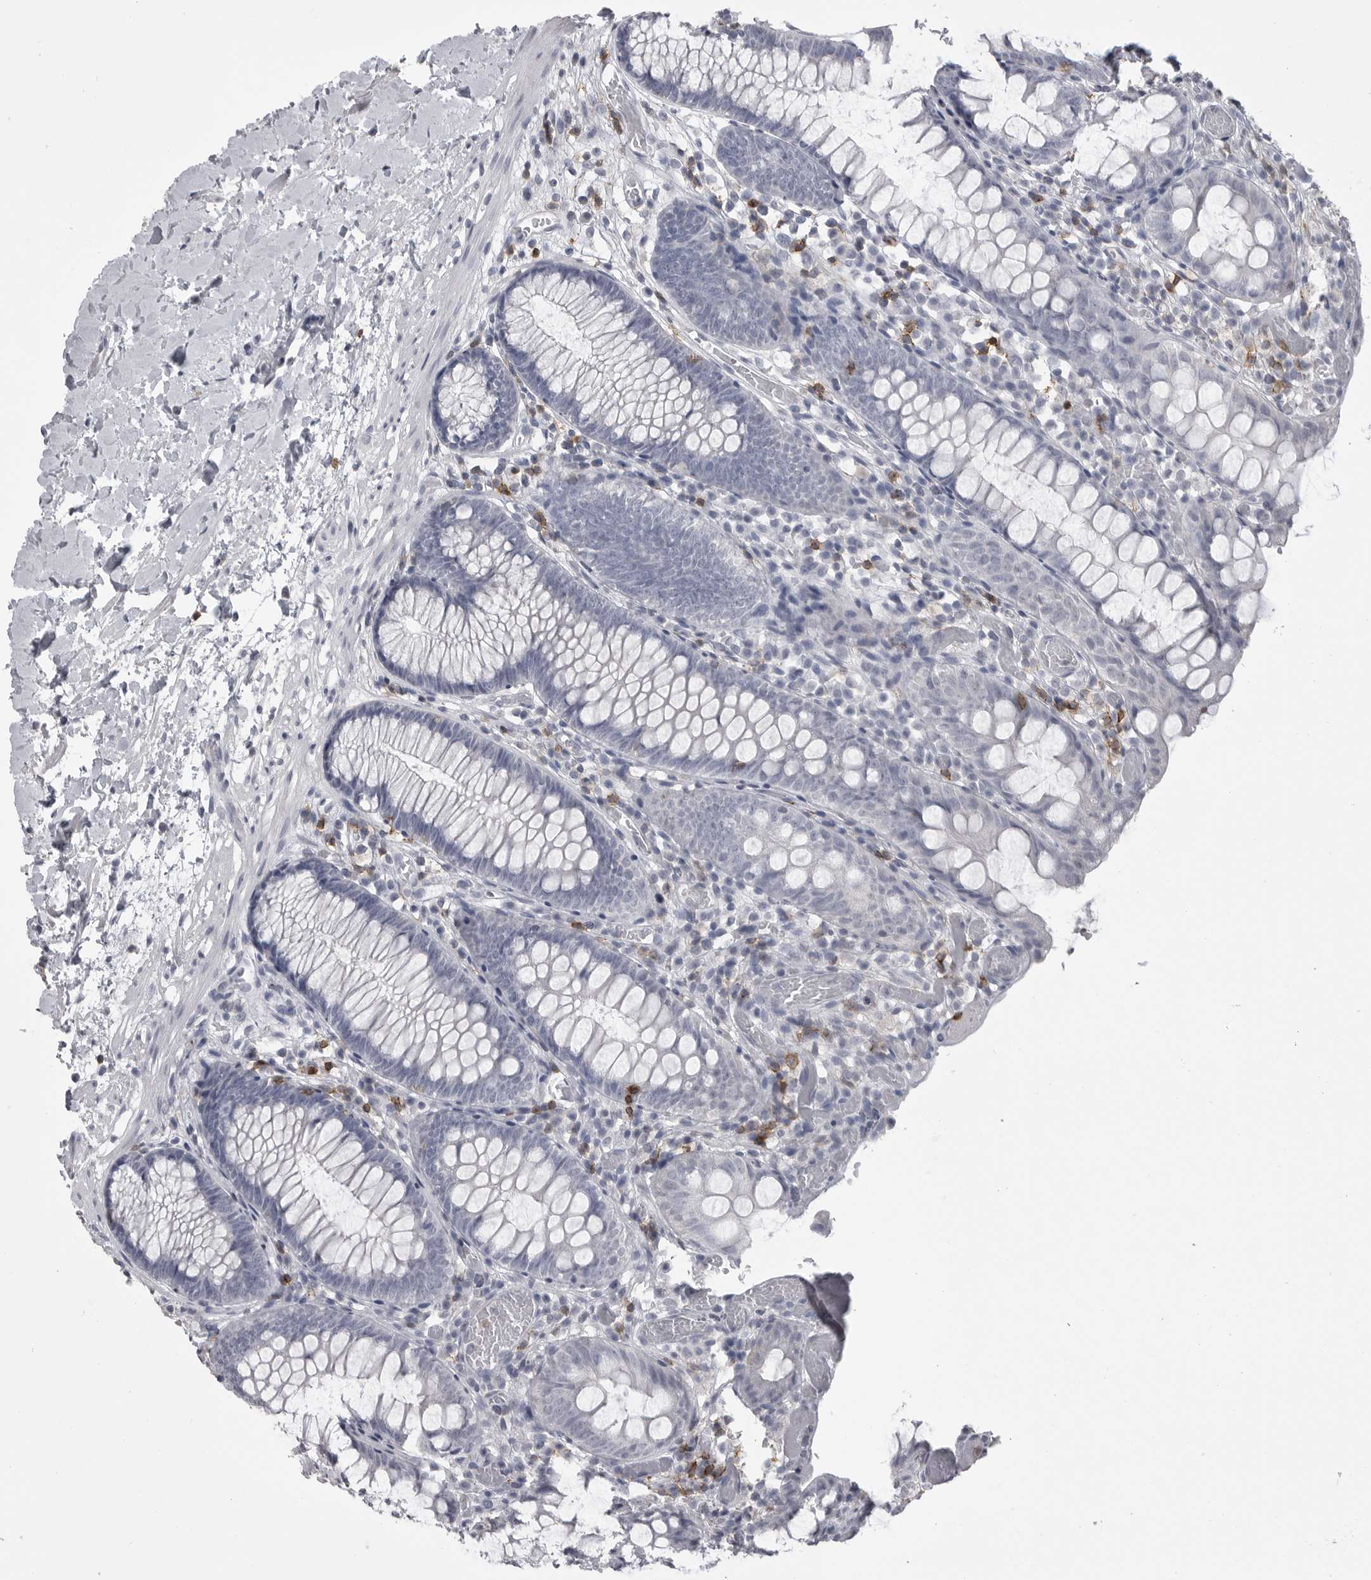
{"staining": {"intensity": "negative", "quantity": "none", "location": "none"}, "tissue": "colon", "cell_type": "Endothelial cells", "image_type": "normal", "snomed": [{"axis": "morphology", "description": "Normal tissue, NOS"}, {"axis": "topography", "description": "Colon"}], "caption": "Image shows no protein positivity in endothelial cells of unremarkable colon. (Brightfield microscopy of DAB IHC at high magnification).", "gene": "ITGAL", "patient": {"sex": "male", "age": 14}}